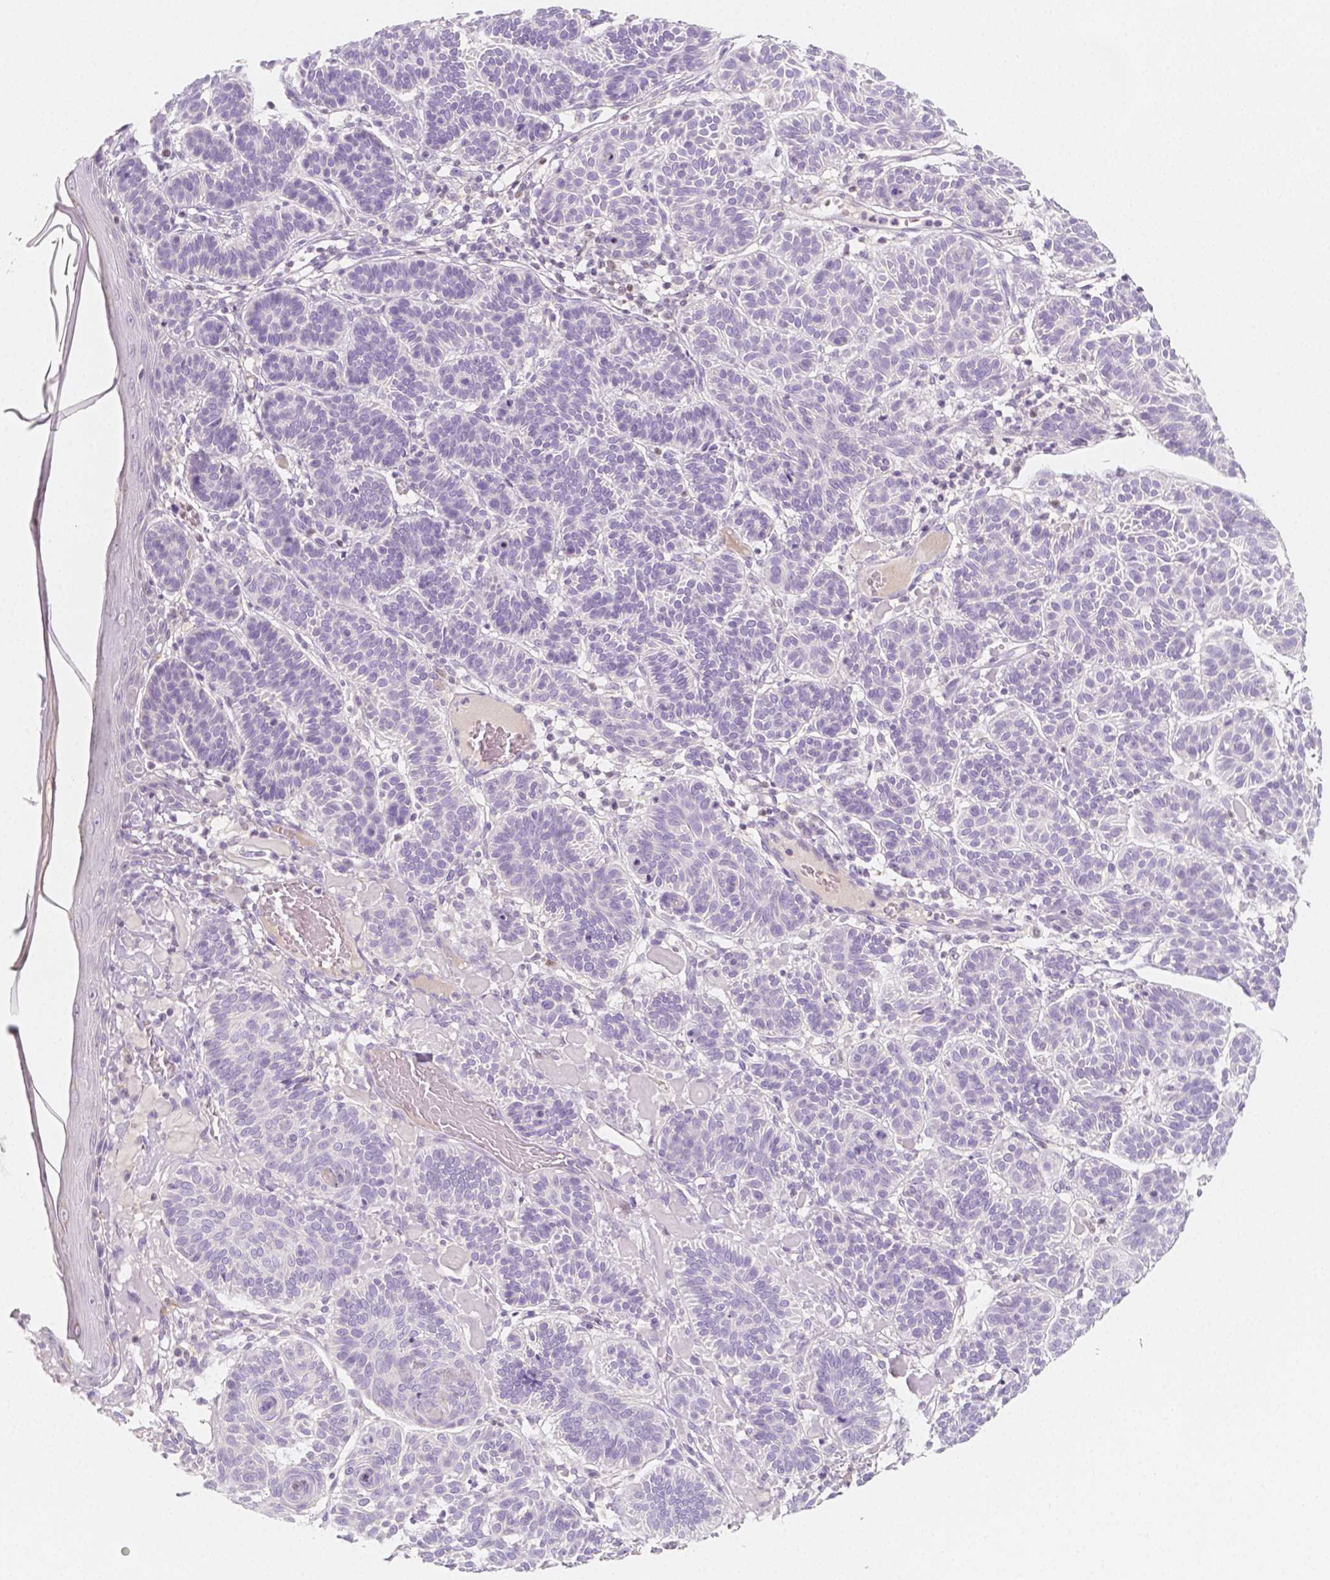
{"staining": {"intensity": "negative", "quantity": "none", "location": "none"}, "tissue": "skin cancer", "cell_type": "Tumor cells", "image_type": "cancer", "snomed": [{"axis": "morphology", "description": "Basal cell carcinoma"}, {"axis": "topography", "description": "Skin"}], "caption": "This is an immunohistochemistry (IHC) photomicrograph of basal cell carcinoma (skin). There is no staining in tumor cells.", "gene": "BATF", "patient": {"sex": "male", "age": 85}}